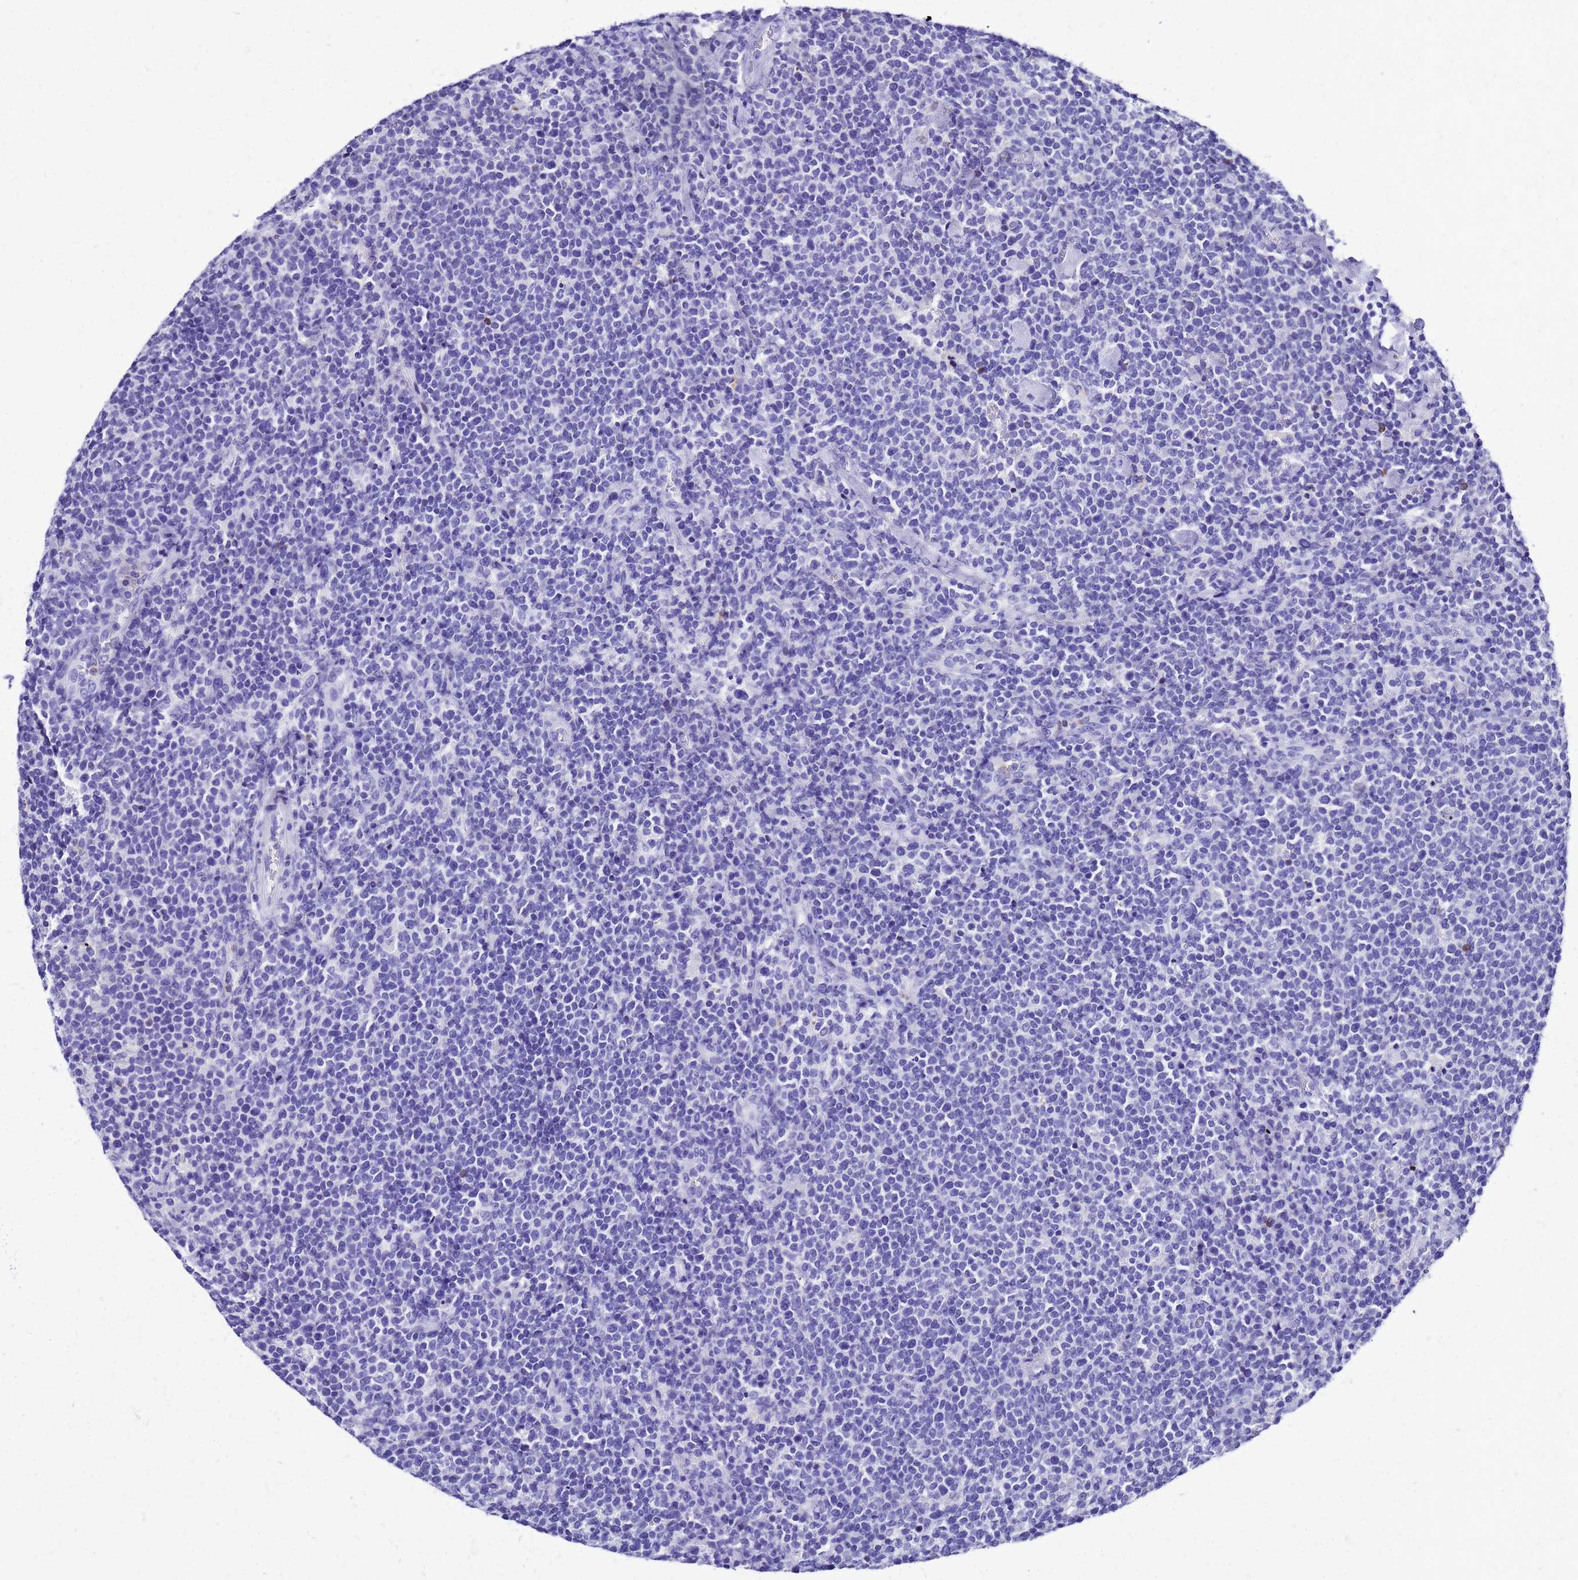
{"staining": {"intensity": "negative", "quantity": "none", "location": "none"}, "tissue": "lymphoma", "cell_type": "Tumor cells", "image_type": "cancer", "snomed": [{"axis": "morphology", "description": "Malignant lymphoma, non-Hodgkin's type, High grade"}, {"axis": "topography", "description": "Lymph node"}], "caption": "Malignant lymphoma, non-Hodgkin's type (high-grade) stained for a protein using immunohistochemistry exhibits no positivity tumor cells.", "gene": "SMIM21", "patient": {"sex": "male", "age": 61}}